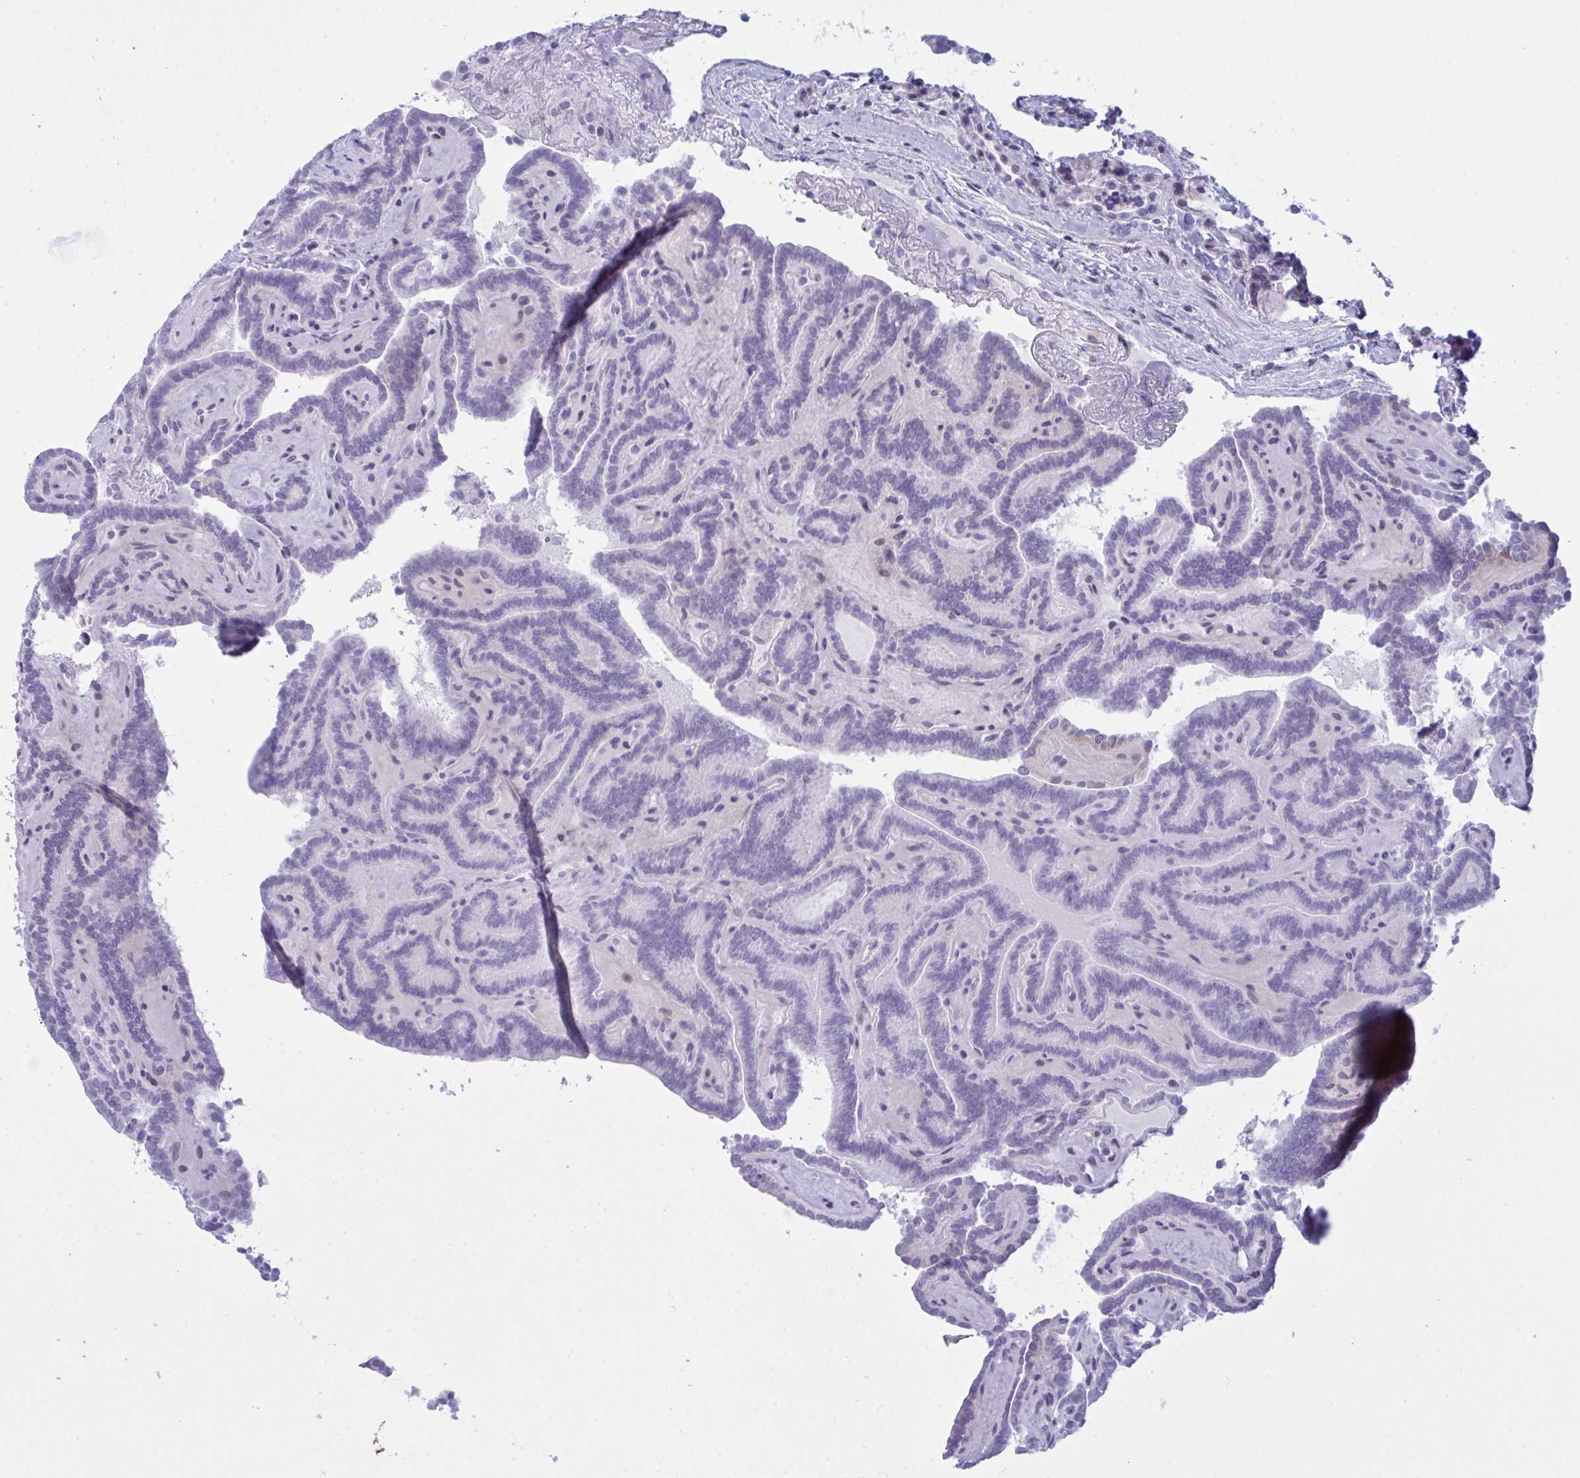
{"staining": {"intensity": "negative", "quantity": "none", "location": "none"}, "tissue": "thyroid cancer", "cell_type": "Tumor cells", "image_type": "cancer", "snomed": [{"axis": "morphology", "description": "Papillary adenocarcinoma, NOS"}, {"axis": "topography", "description": "Thyroid gland"}], "caption": "Tumor cells are negative for brown protein staining in papillary adenocarcinoma (thyroid).", "gene": "ZNF684", "patient": {"sex": "female", "age": 21}}